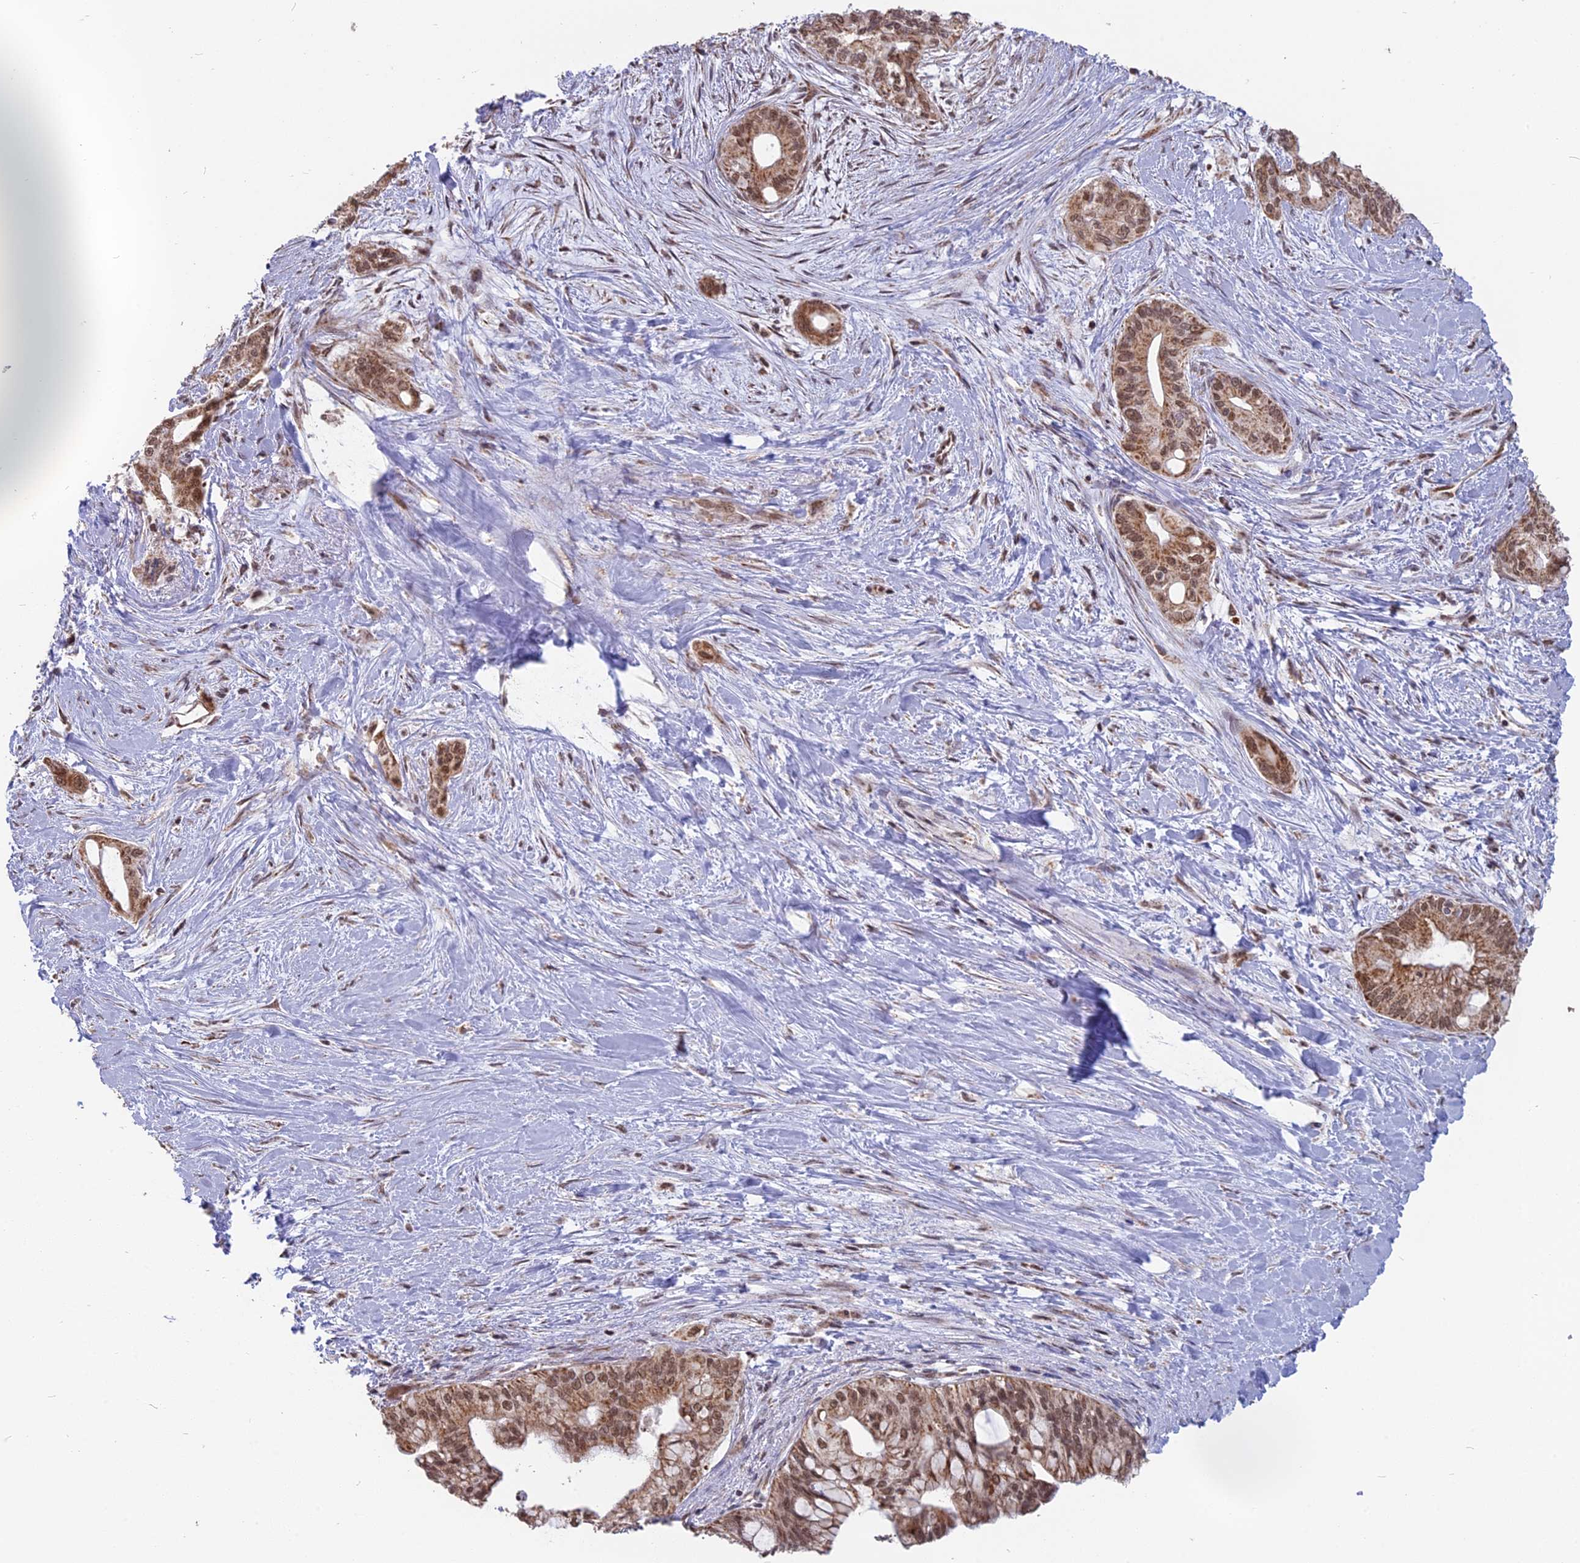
{"staining": {"intensity": "moderate", "quantity": ">75%", "location": "cytoplasmic/membranous,nuclear"}, "tissue": "pancreatic cancer", "cell_type": "Tumor cells", "image_type": "cancer", "snomed": [{"axis": "morphology", "description": "Adenocarcinoma, NOS"}, {"axis": "topography", "description": "Pancreas"}], "caption": "A brown stain highlights moderate cytoplasmic/membranous and nuclear staining of a protein in adenocarcinoma (pancreatic) tumor cells.", "gene": "ARHGAP40", "patient": {"sex": "male", "age": 46}}